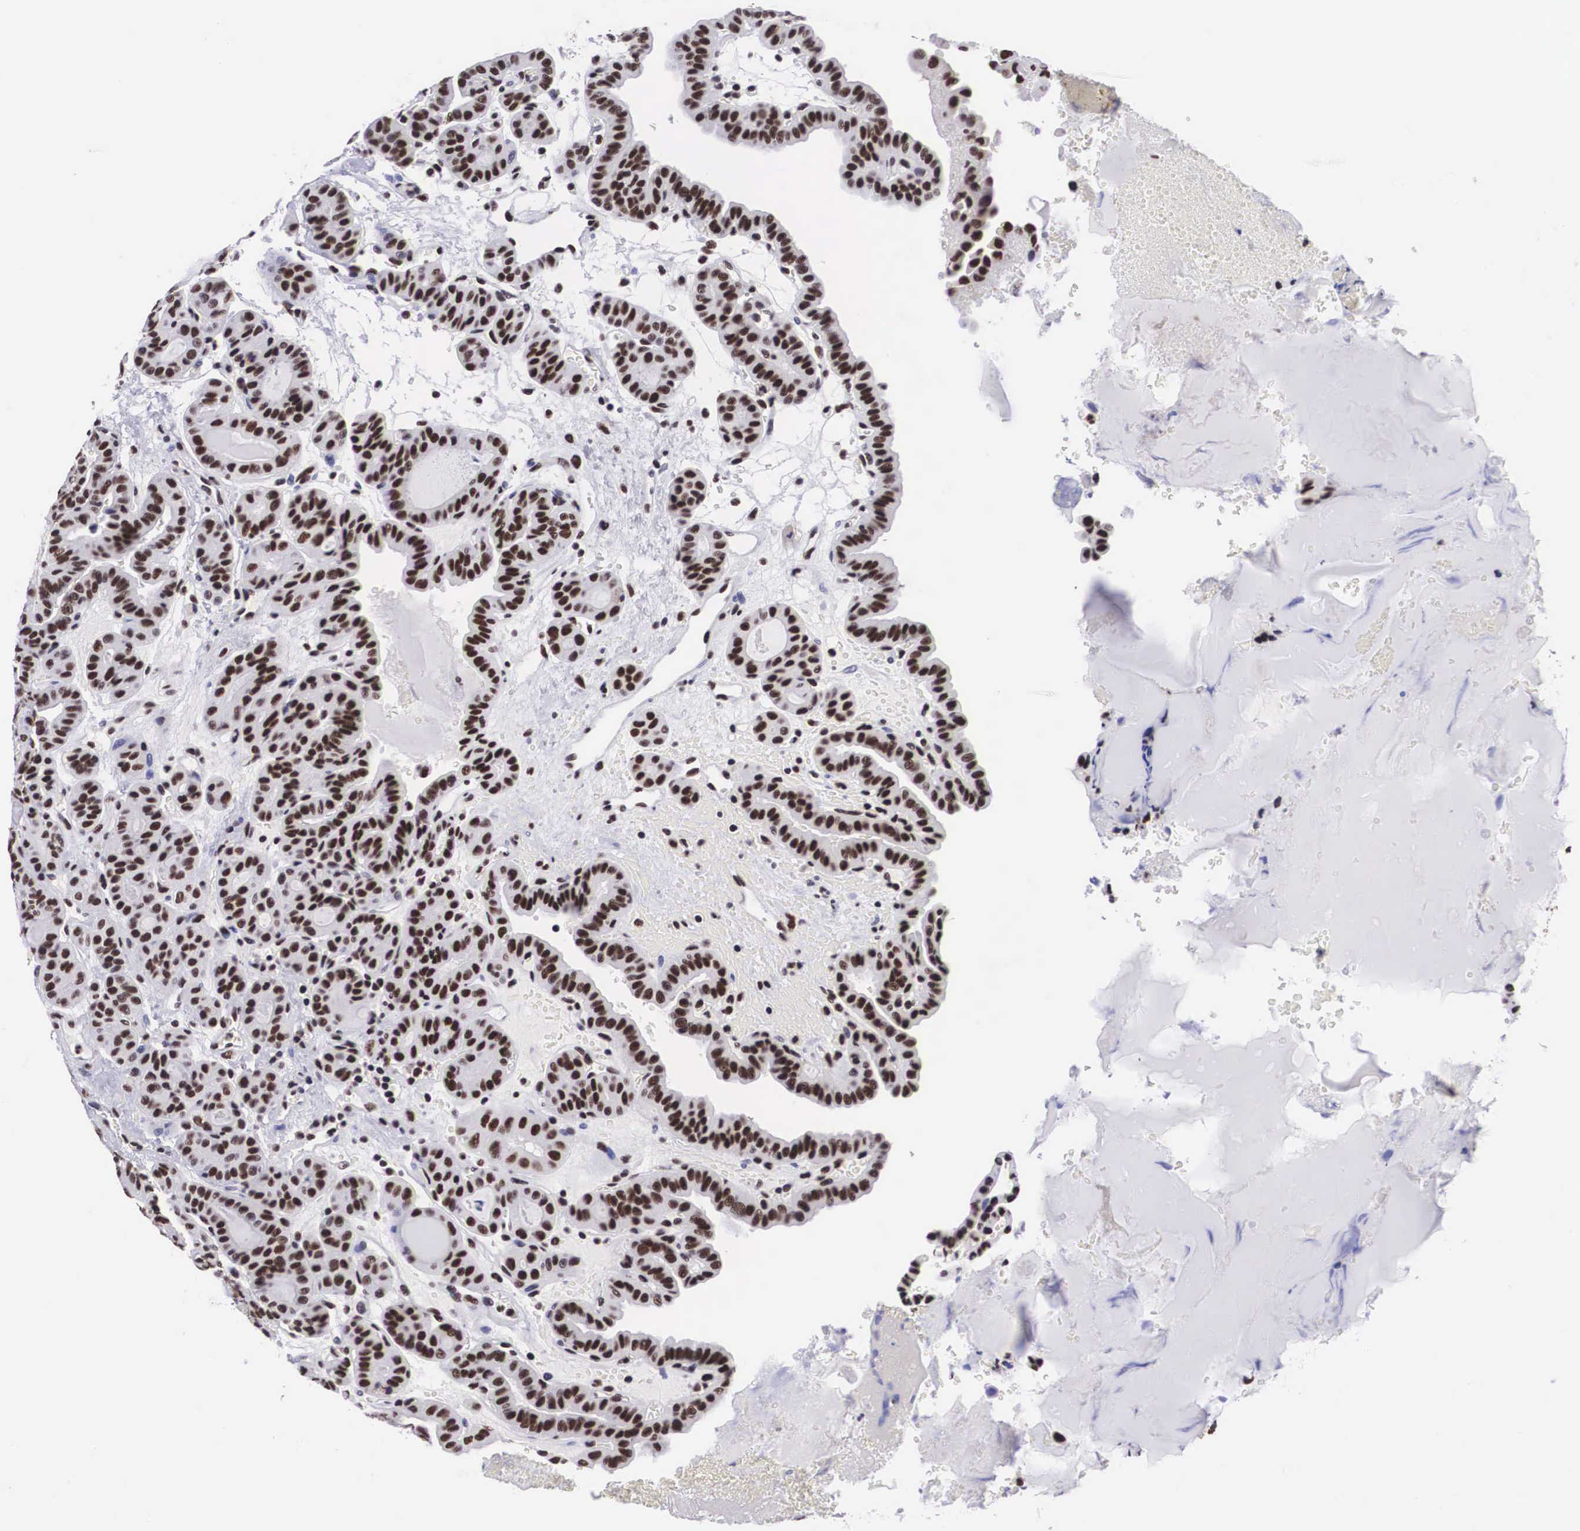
{"staining": {"intensity": "moderate", "quantity": ">75%", "location": "nuclear"}, "tissue": "thyroid cancer", "cell_type": "Tumor cells", "image_type": "cancer", "snomed": [{"axis": "morphology", "description": "Papillary adenocarcinoma, NOS"}, {"axis": "topography", "description": "Thyroid gland"}], "caption": "Immunohistochemical staining of thyroid cancer (papillary adenocarcinoma) demonstrates medium levels of moderate nuclear protein positivity in approximately >75% of tumor cells.", "gene": "SF3A1", "patient": {"sex": "male", "age": 87}}